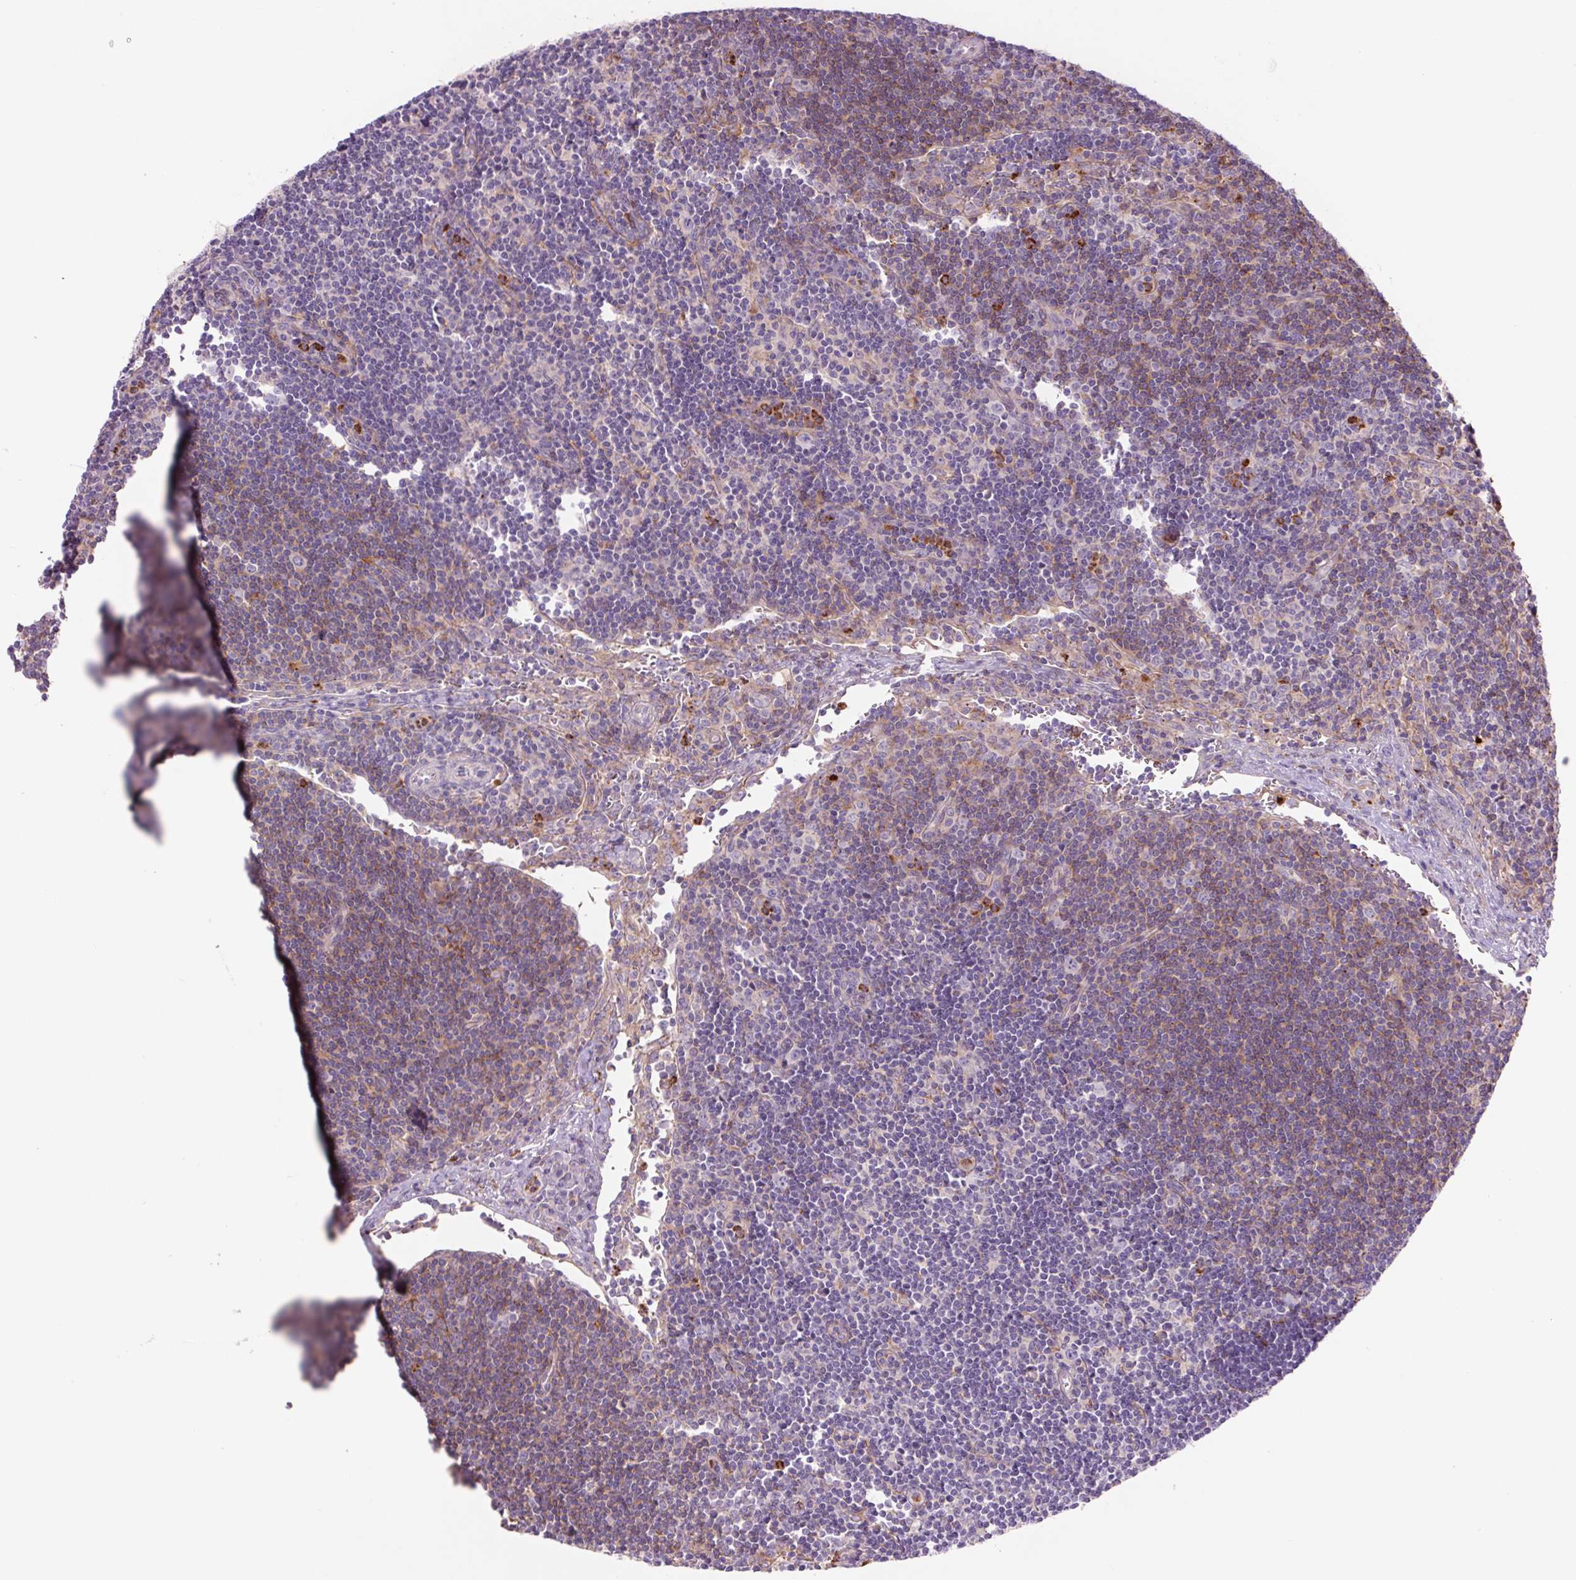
{"staining": {"intensity": "negative", "quantity": "none", "location": "none"}, "tissue": "lymph node", "cell_type": "Germinal center cells", "image_type": "normal", "snomed": [{"axis": "morphology", "description": "Normal tissue, NOS"}, {"axis": "topography", "description": "Lymph node"}], "caption": "IHC micrograph of normal lymph node: lymph node stained with DAB exhibits no significant protein staining in germinal center cells.", "gene": "SH2D6", "patient": {"sex": "female", "age": 29}}